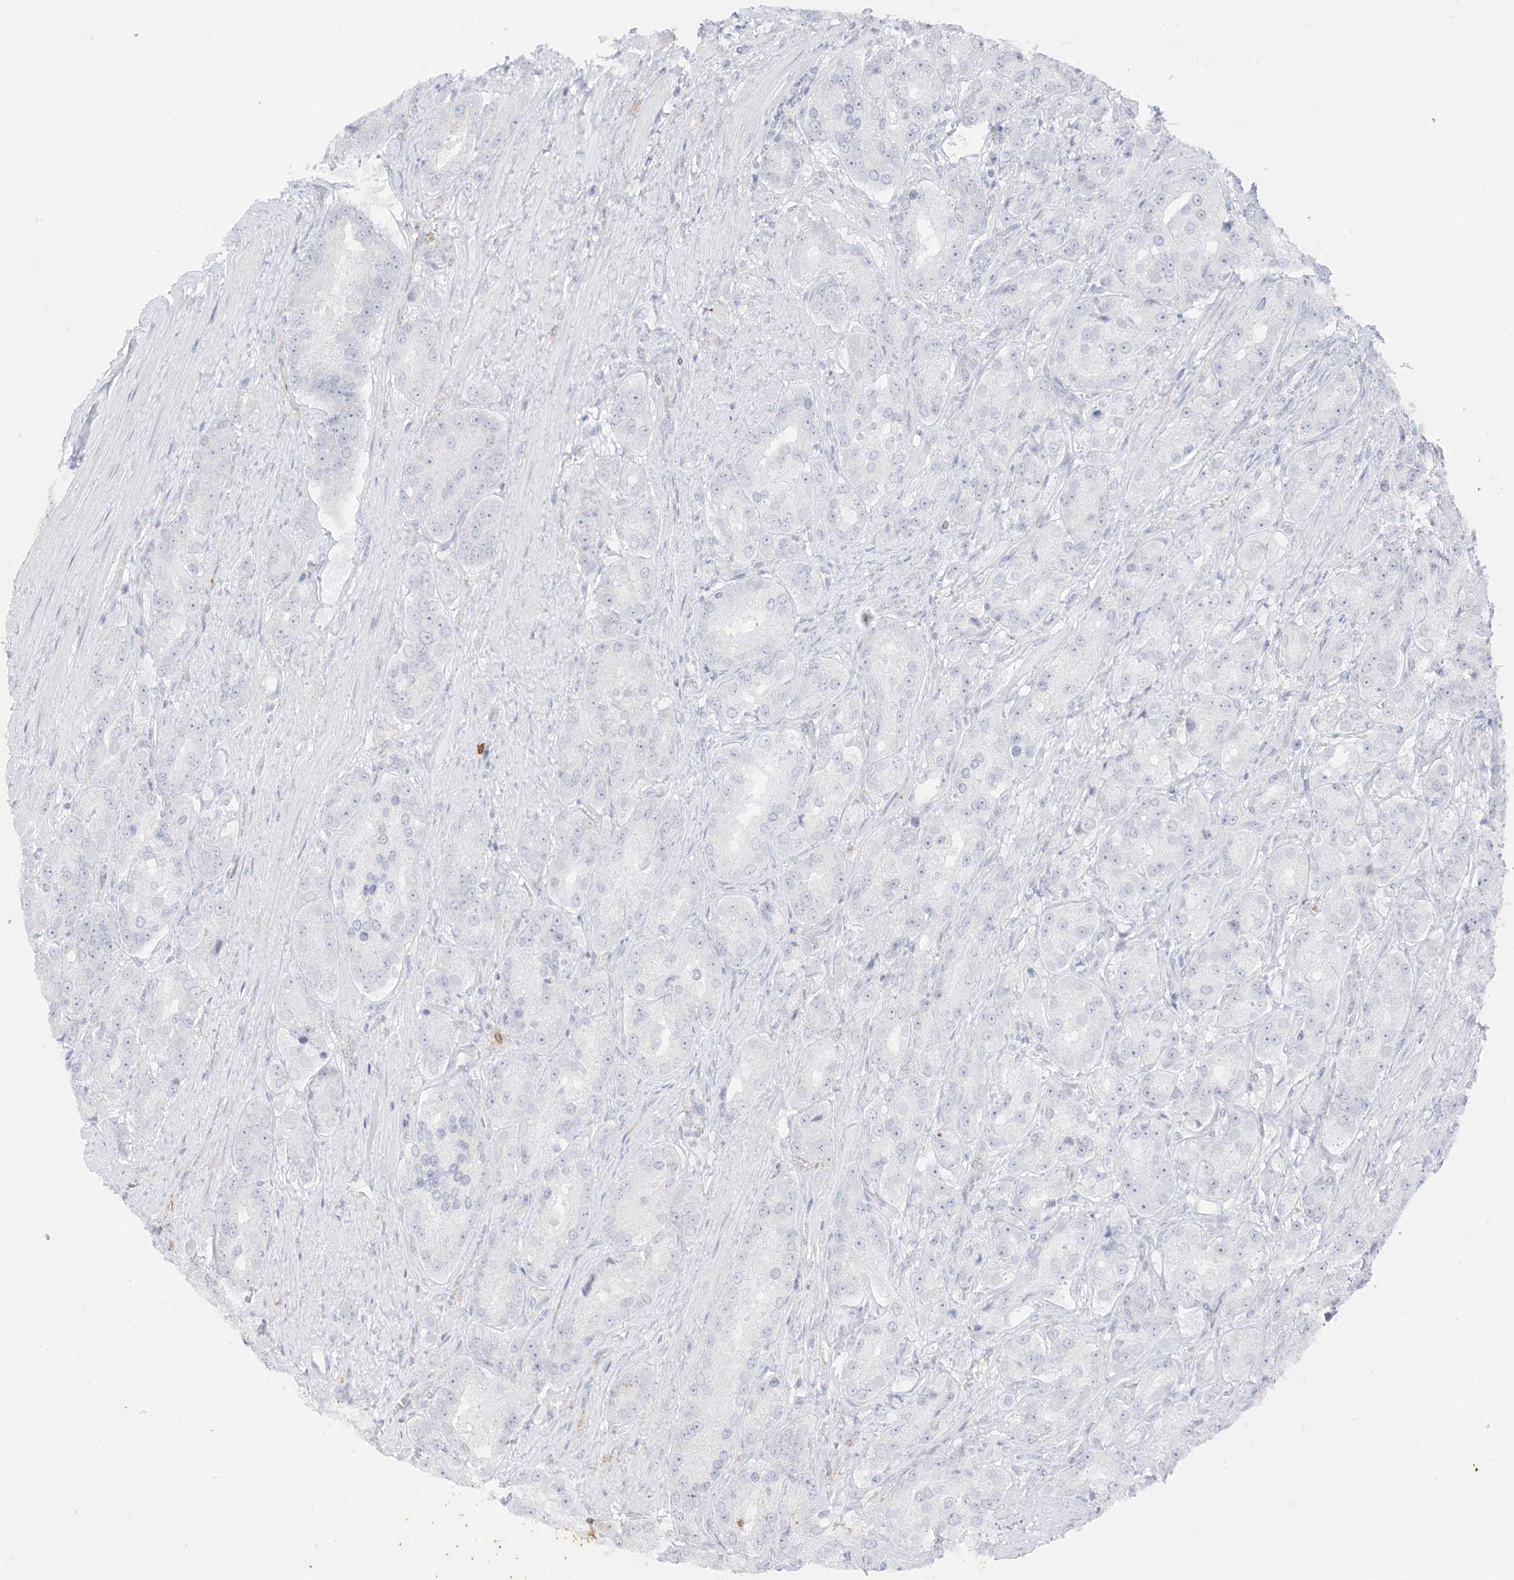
{"staining": {"intensity": "negative", "quantity": "none", "location": "none"}, "tissue": "prostate cancer", "cell_type": "Tumor cells", "image_type": "cancer", "snomed": [{"axis": "morphology", "description": "Adenocarcinoma, High grade"}, {"axis": "topography", "description": "Prostate"}], "caption": "Protein analysis of high-grade adenocarcinoma (prostate) exhibits no significant positivity in tumor cells.", "gene": "RAC1", "patient": {"sex": "male", "age": 60}}